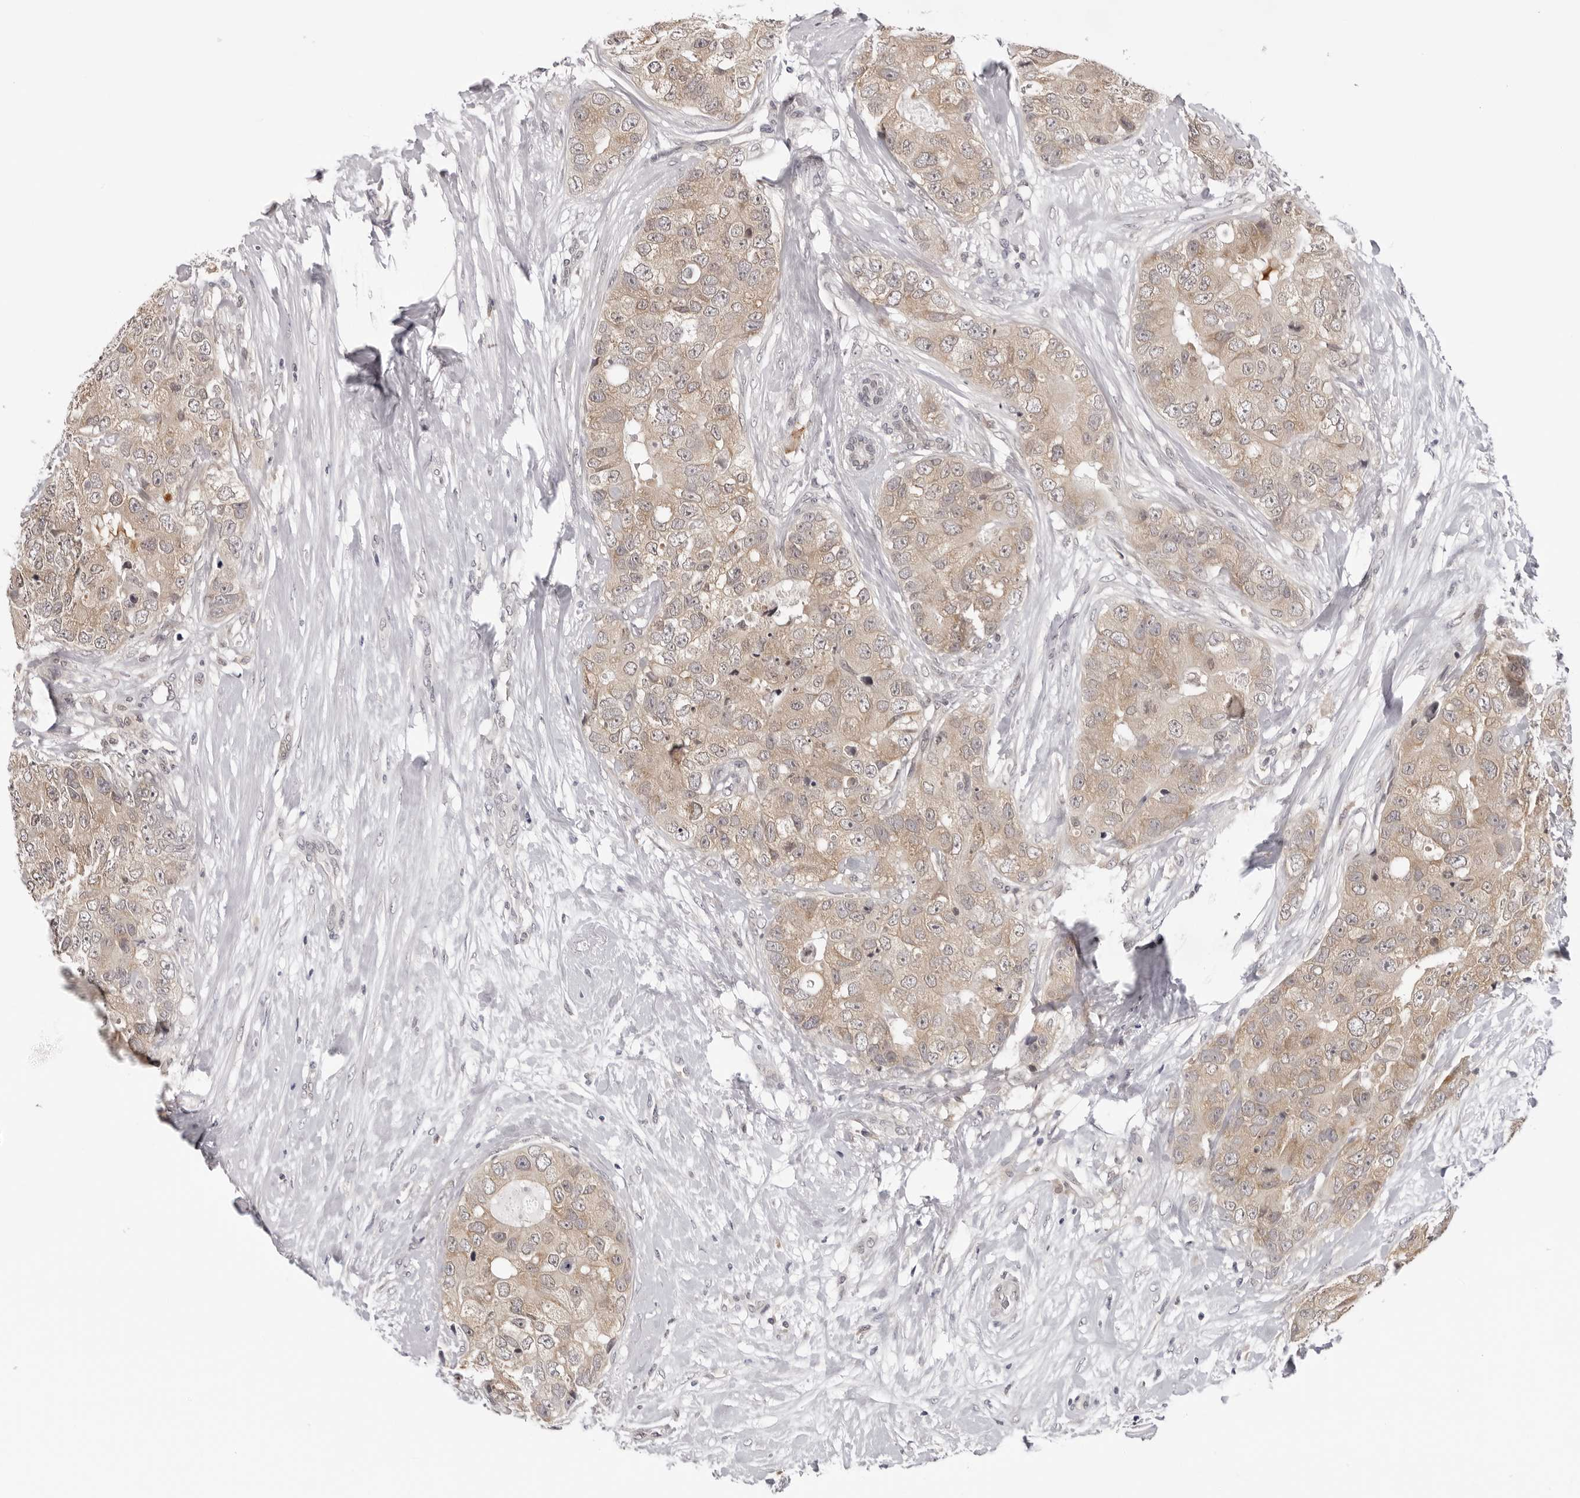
{"staining": {"intensity": "weak", "quantity": "25%-75%", "location": "cytoplasmic/membranous"}, "tissue": "breast cancer", "cell_type": "Tumor cells", "image_type": "cancer", "snomed": [{"axis": "morphology", "description": "Duct carcinoma"}, {"axis": "topography", "description": "Breast"}], "caption": "This photomicrograph exhibits breast cancer (intraductal carcinoma) stained with immunohistochemistry to label a protein in brown. The cytoplasmic/membranous of tumor cells show weak positivity for the protein. Nuclei are counter-stained blue.", "gene": "PRUNE1", "patient": {"sex": "female", "age": 62}}